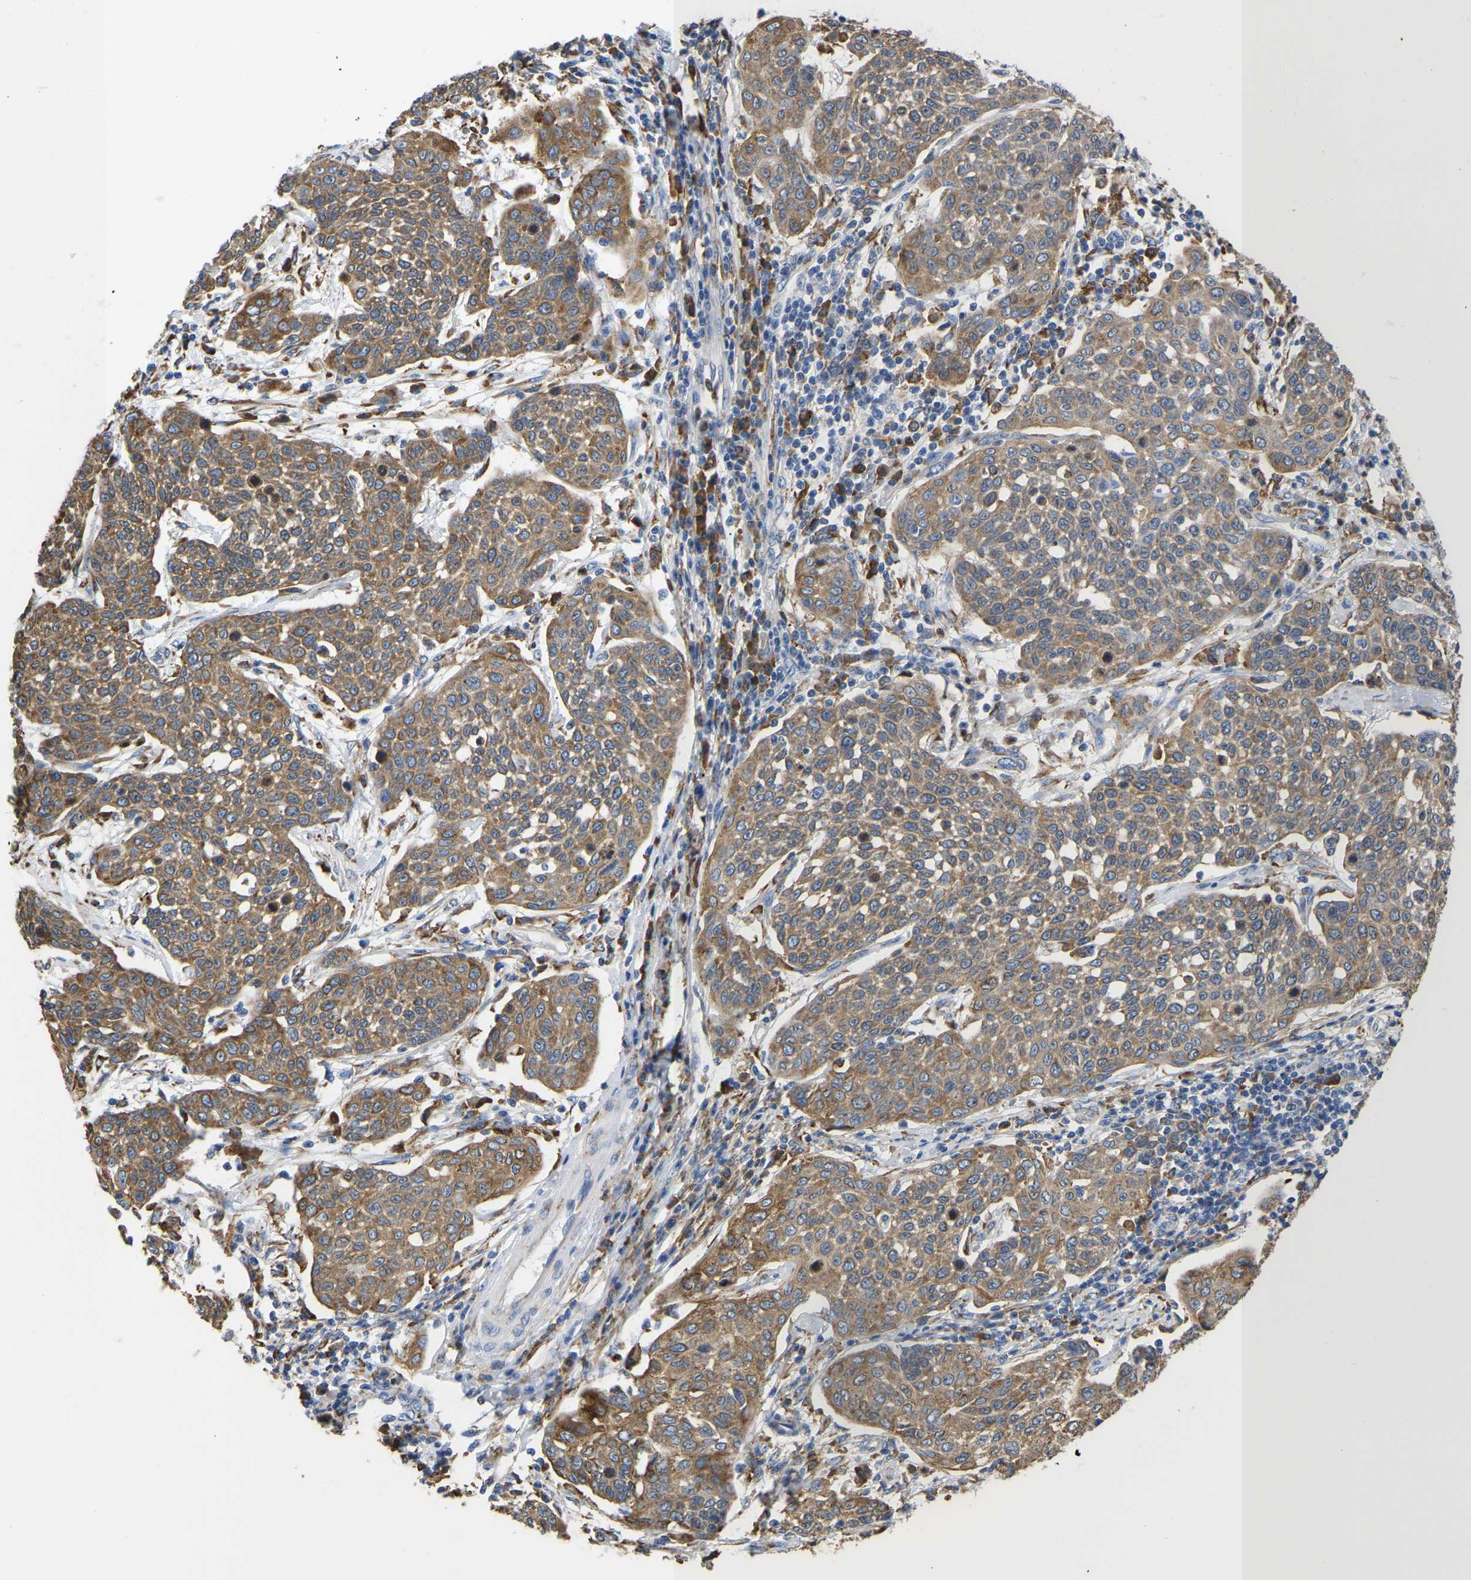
{"staining": {"intensity": "moderate", "quantity": ">75%", "location": "cytoplasmic/membranous"}, "tissue": "cervical cancer", "cell_type": "Tumor cells", "image_type": "cancer", "snomed": [{"axis": "morphology", "description": "Squamous cell carcinoma, NOS"}, {"axis": "topography", "description": "Cervix"}], "caption": "Immunohistochemistry (IHC) micrograph of neoplastic tissue: cervical cancer (squamous cell carcinoma) stained using immunohistochemistry displays medium levels of moderate protein expression localized specifically in the cytoplasmic/membranous of tumor cells, appearing as a cytoplasmic/membranous brown color.", "gene": "P4HB", "patient": {"sex": "female", "age": 34}}